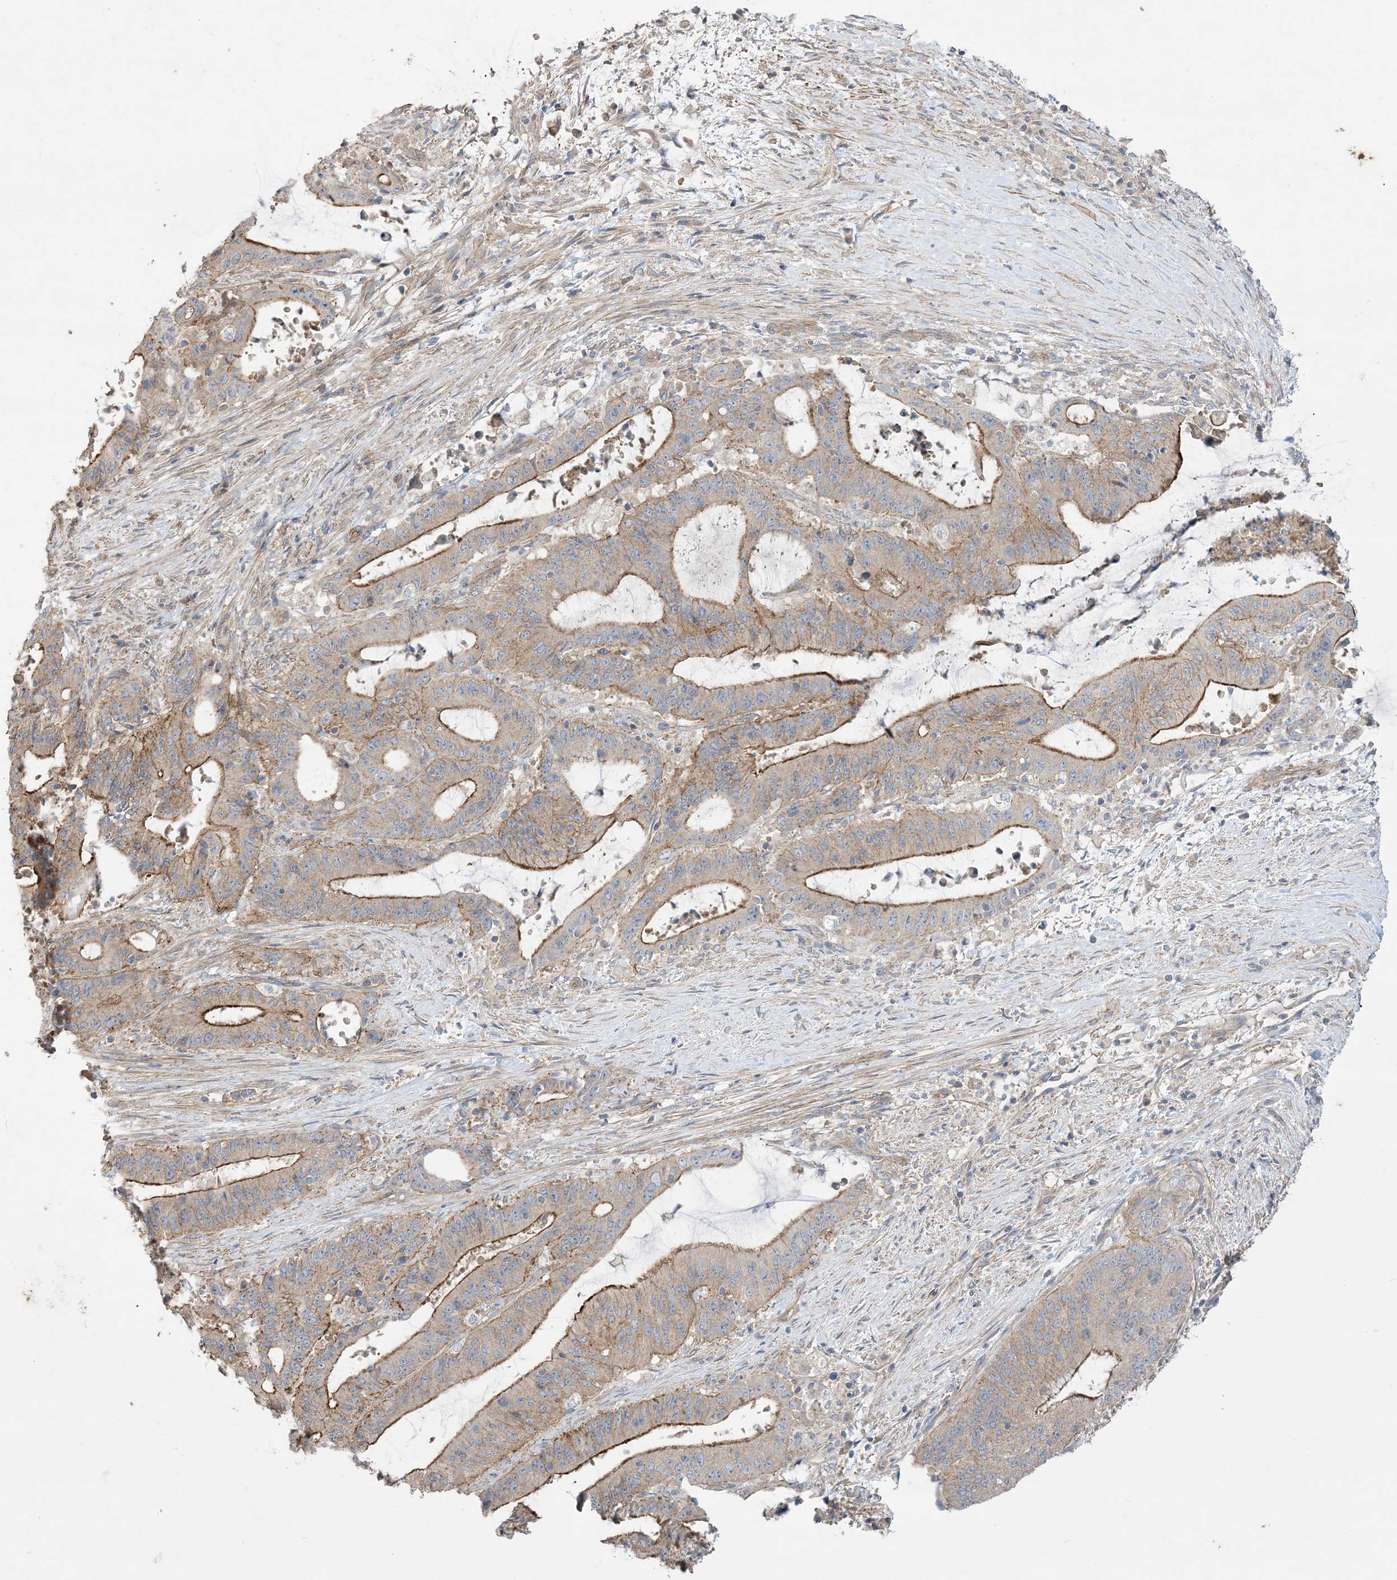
{"staining": {"intensity": "moderate", "quantity": "25%-75%", "location": "cytoplasmic/membranous"}, "tissue": "liver cancer", "cell_type": "Tumor cells", "image_type": "cancer", "snomed": [{"axis": "morphology", "description": "Normal tissue, NOS"}, {"axis": "morphology", "description": "Cholangiocarcinoma"}, {"axis": "topography", "description": "Liver"}, {"axis": "topography", "description": "Peripheral nerve tissue"}], "caption": "Moderate cytoplasmic/membranous protein staining is appreciated in approximately 25%-75% of tumor cells in liver cholangiocarcinoma.", "gene": "CCNY", "patient": {"sex": "female", "age": 73}}